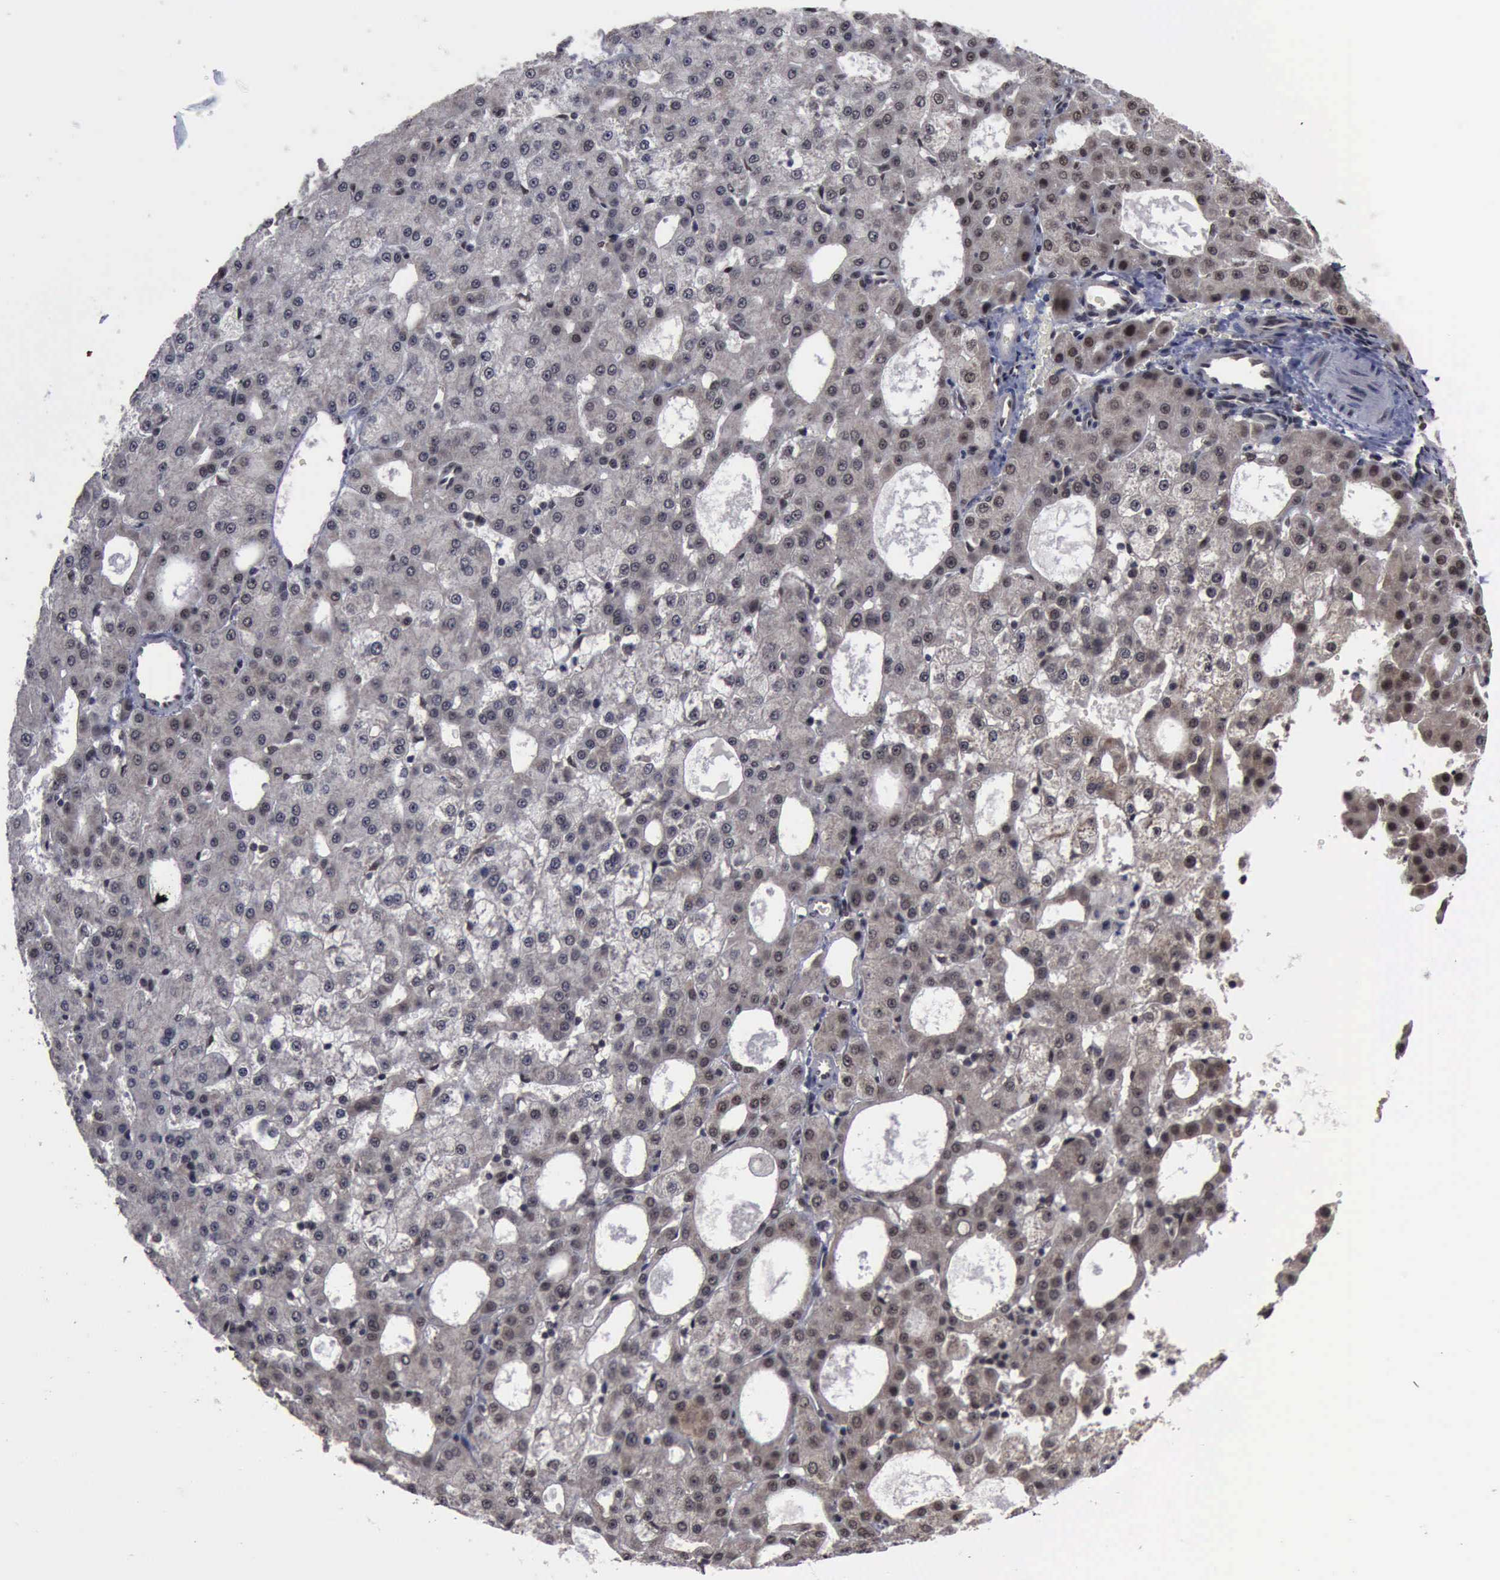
{"staining": {"intensity": "weak", "quantity": "25%-75%", "location": "cytoplasmic/membranous,nuclear"}, "tissue": "liver cancer", "cell_type": "Tumor cells", "image_type": "cancer", "snomed": [{"axis": "morphology", "description": "Carcinoma, Hepatocellular, NOS"}, {"axis": "topography", "description": "Liver"}], "caption": "Tumor cells show low levels of weak cytoplasmic/membranous and nuclear staining in approximately 25%-75% of cells in liver cancer (hepatocellular carcinoma). The staining was performed using DAB (3,3'-diaminobenzidine) to visualize the protein expression in brown, while the nuclei were stained in blue with hematoxylin (Magnification: 20x).", "gene": "RTCB", "patient": {"sex": "male", "age": 47}}